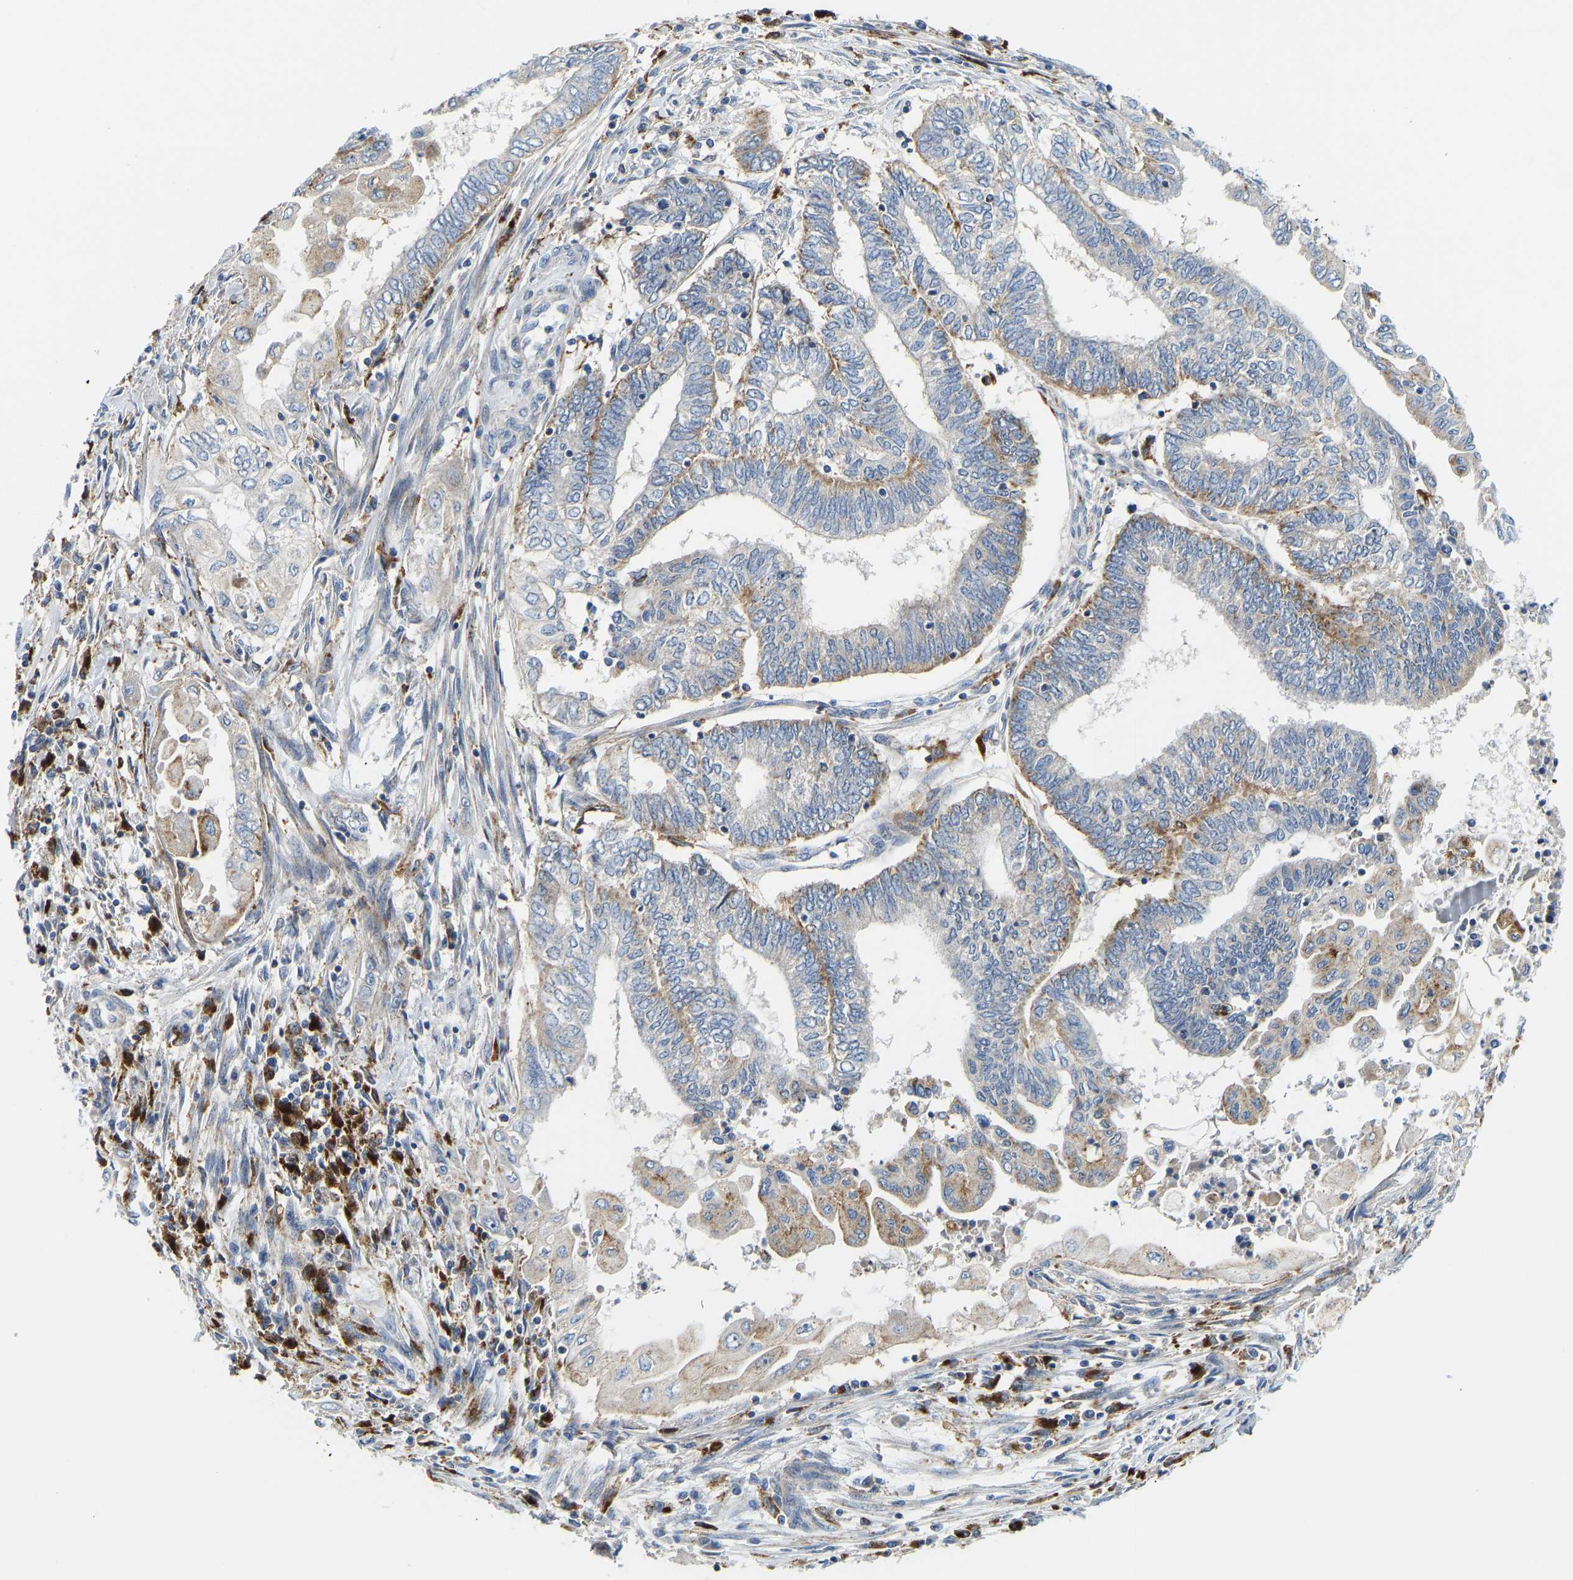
{"staining": {"intensity": "moderate", "quantity": "<25%", "location": "cytoplasmic/membranous"}, "tissue": "endometrial cancer", "cell_type": "Tumor cells", "image_type": "cancer", "snomed": [{"axis": "morphology", "description": "Adenocarcinoma, NOS"}, {"axis": "topography", "description": "Uterus"}, {"axis": "topography", "description": "Endometrium"}], "caption": "A high-resolution photomicrograph shows immunohistochemistry (IHC) staining of endometrial cancer, which reveals moderate cytoplasmic/membranous expression in about <25% of tumor cells.", "gene": "ATP6V1E1", "patient": {"sex": "female", "age": 70}}